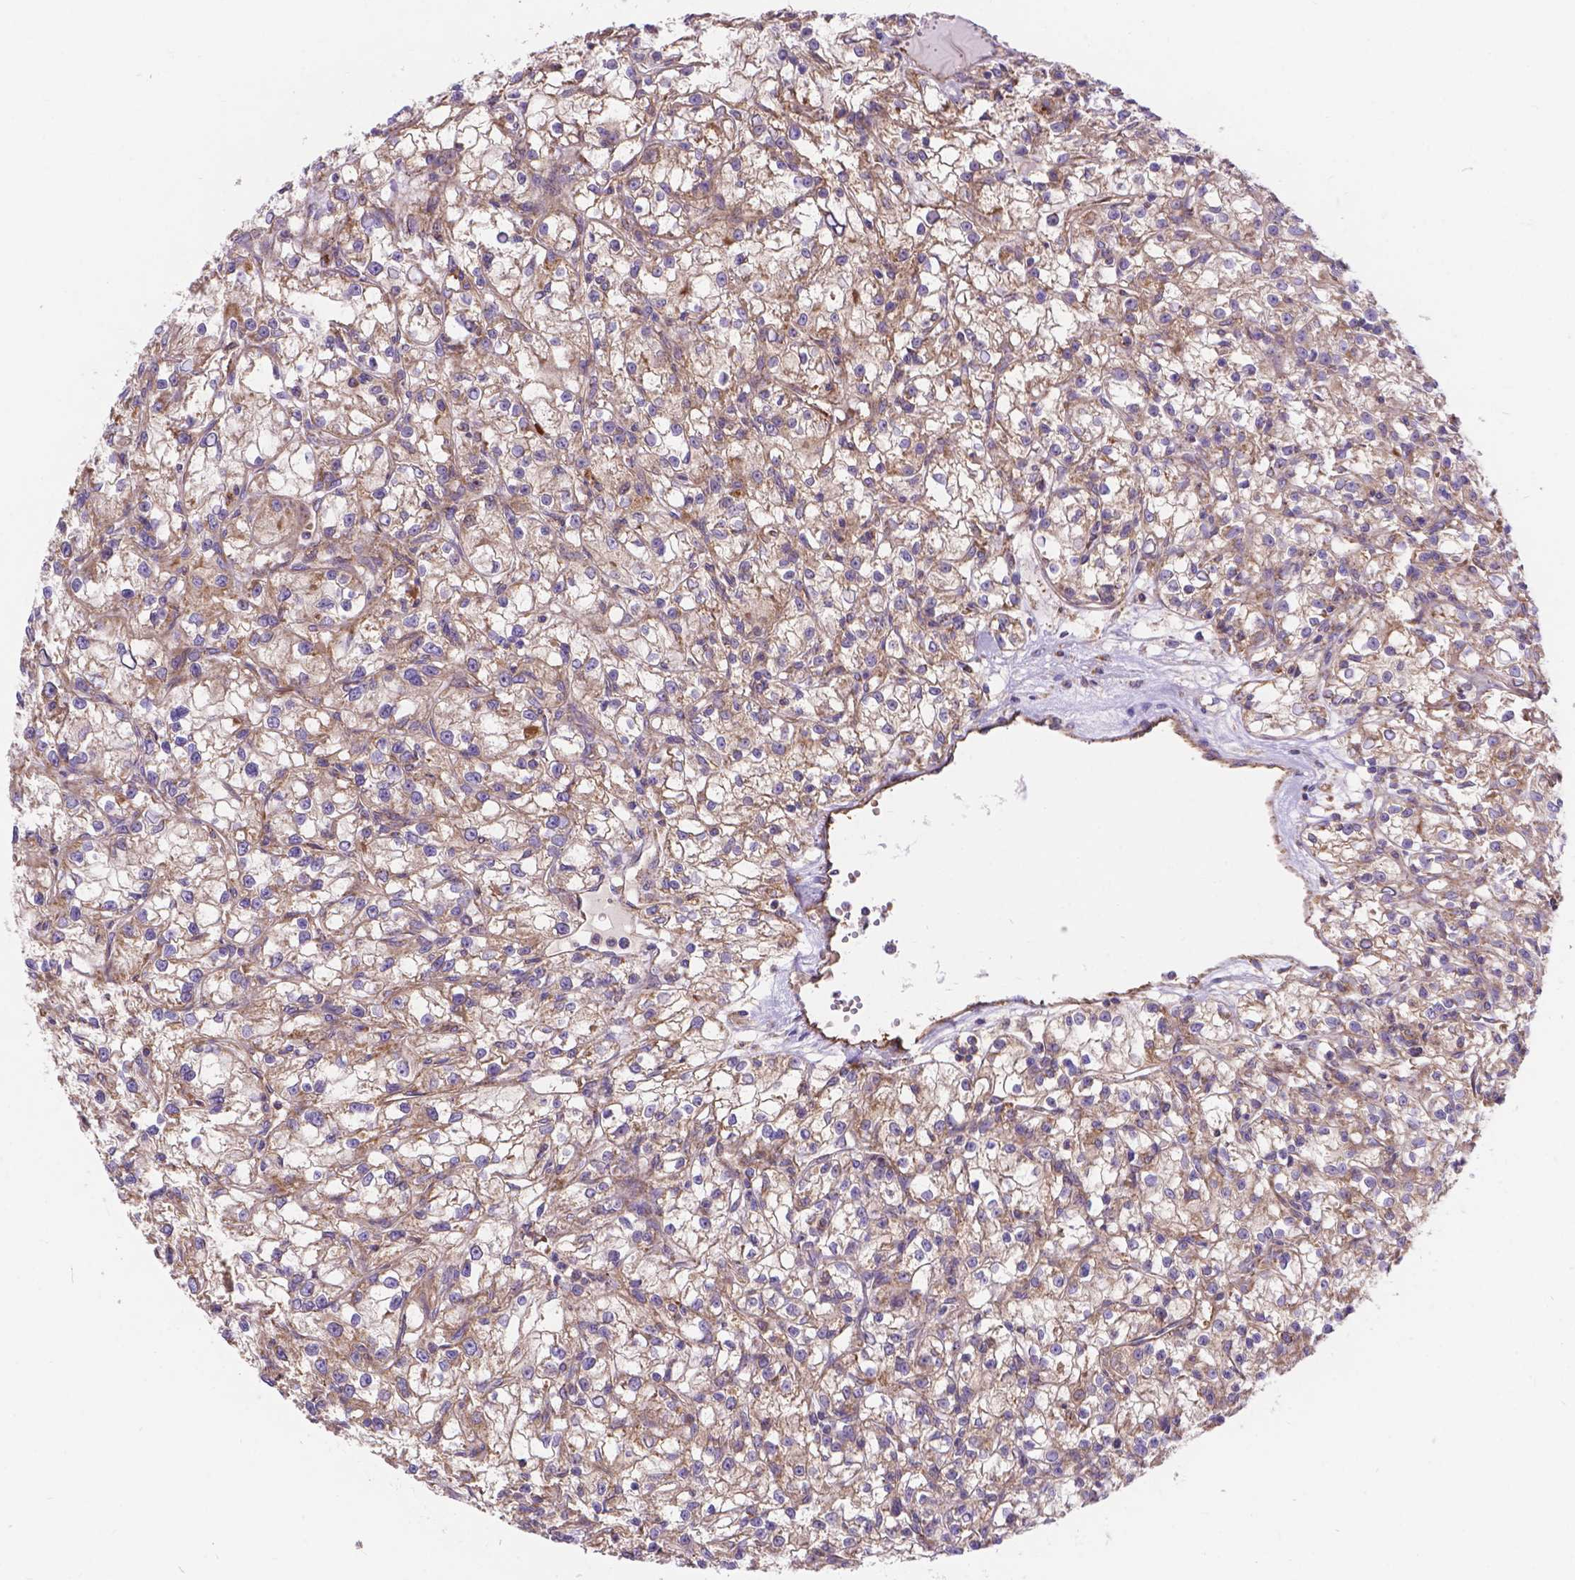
{"staining": {"intensity": "negative", "quantity": "none", "location": "none"}, "tissue": "renal cancer", "cell_type": "Tumor cells", "image_type": "cancer", "snomed": [{"axis": "morphology", "description": "Adenocarcinoma, NOS"}, {"axis": "topography", "description": "Kidney"}], "caption": "Tumor cells are negative for protein expression in human renal cancer.", "gene": "AK3", "patient": {"sex": "female", "age": 59}}